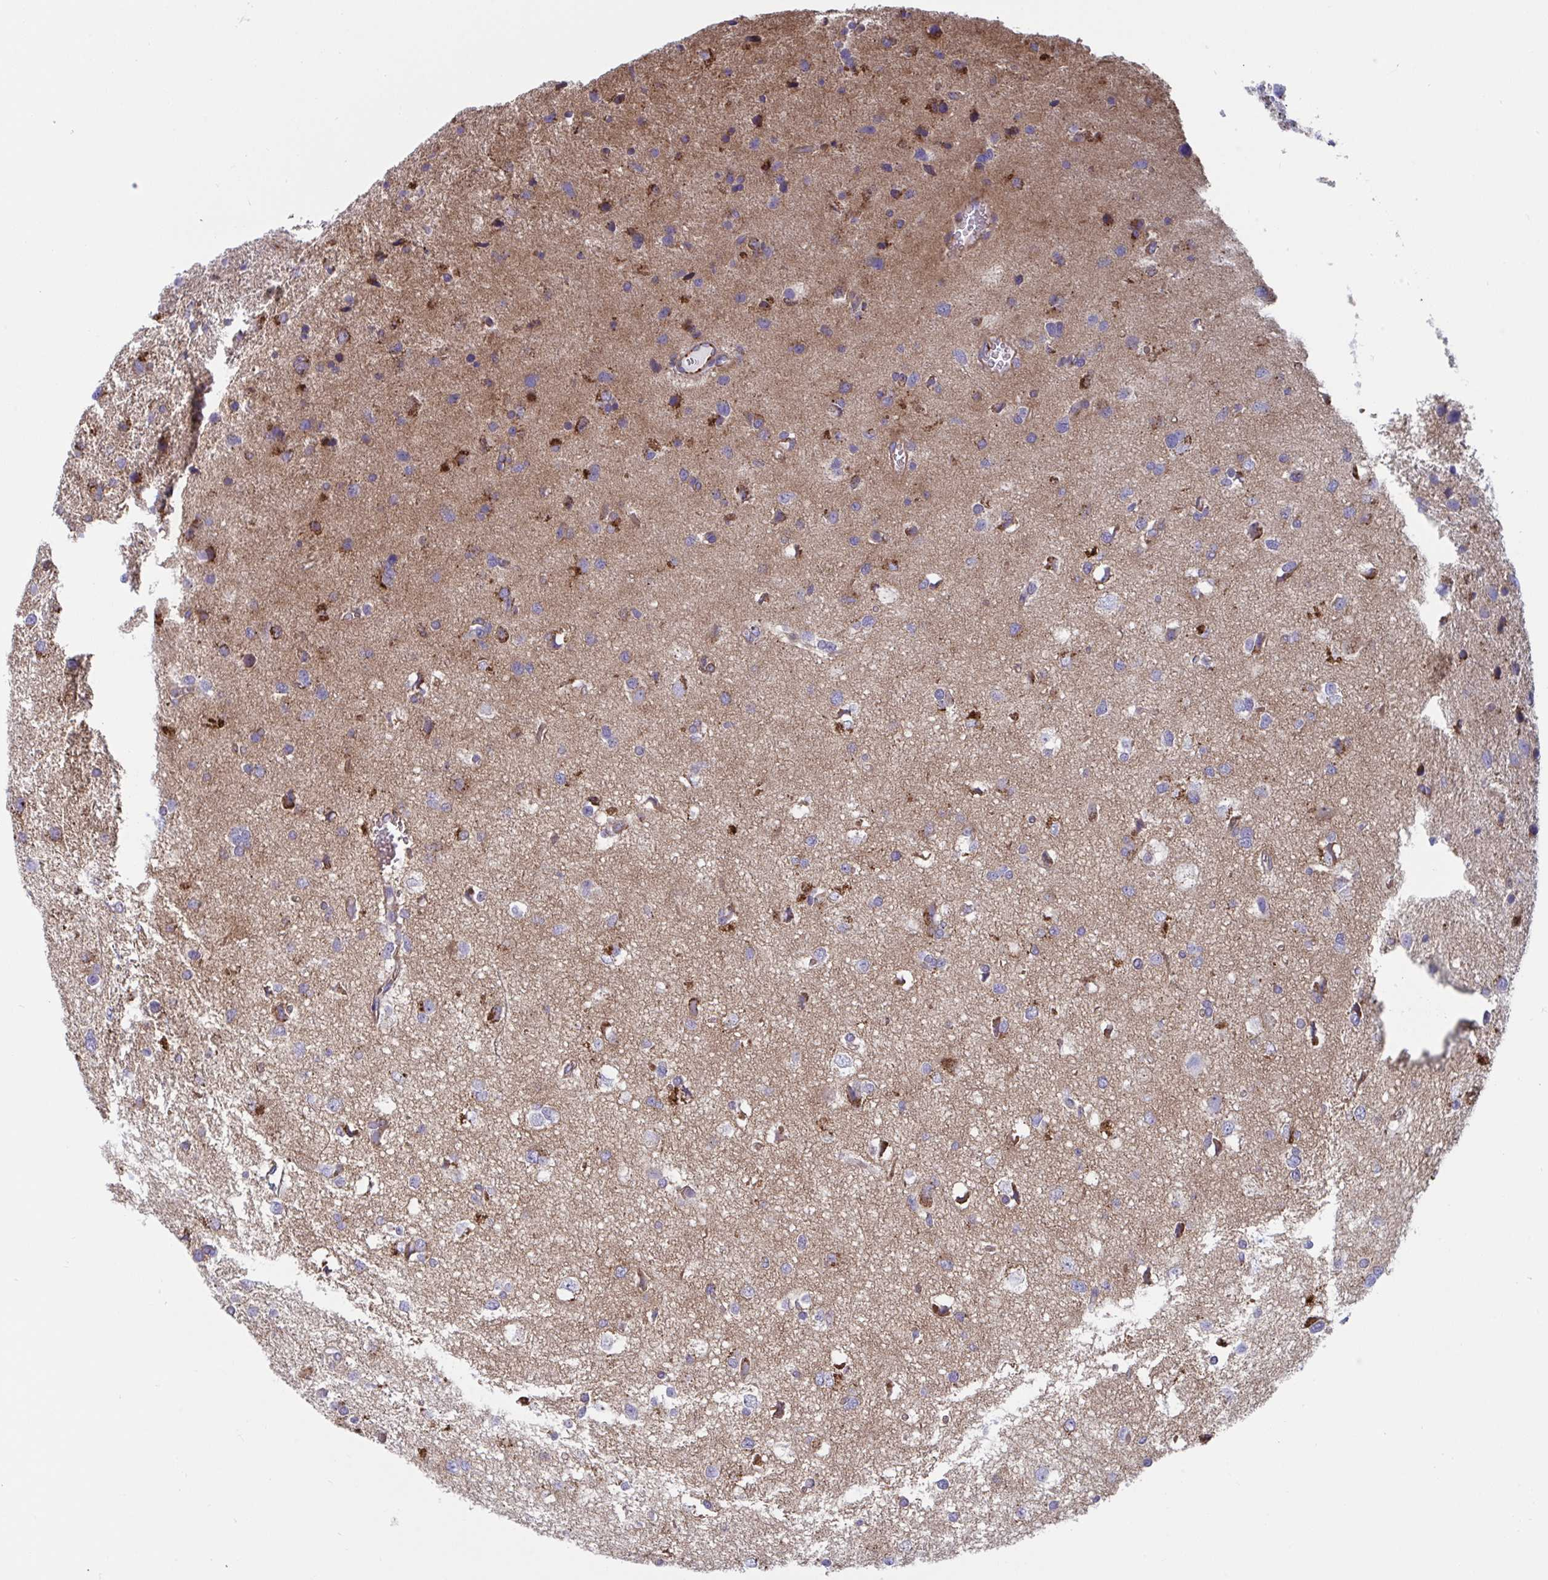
{"staining": {"intensity": "strong", "quantity": "25%-75%", "location": "cytoplasmic/membranous"}, "tissue": "glioma", "cell_type": "Tumor cells", "image_type": "cancer", "snomed": [{"axis": "morphology", "description": "Glioma, malignant, Low grade"}, {"axis": "topography", "description": "Brain"}], "caption": "The photomicrograph demonstrates staining of malignant low-grade glioma, revealing strong cytoplasmic/membranous protein positivity (brown color) within tumor cells. Using DAB (3,3'-diaminobenzidine) (brown) and hematoxylin (blue) stains, captured at high magnification using brightfield microscopy.", "gene": "SLC9A6", "patient": {"sex": "female", "age": 55}}